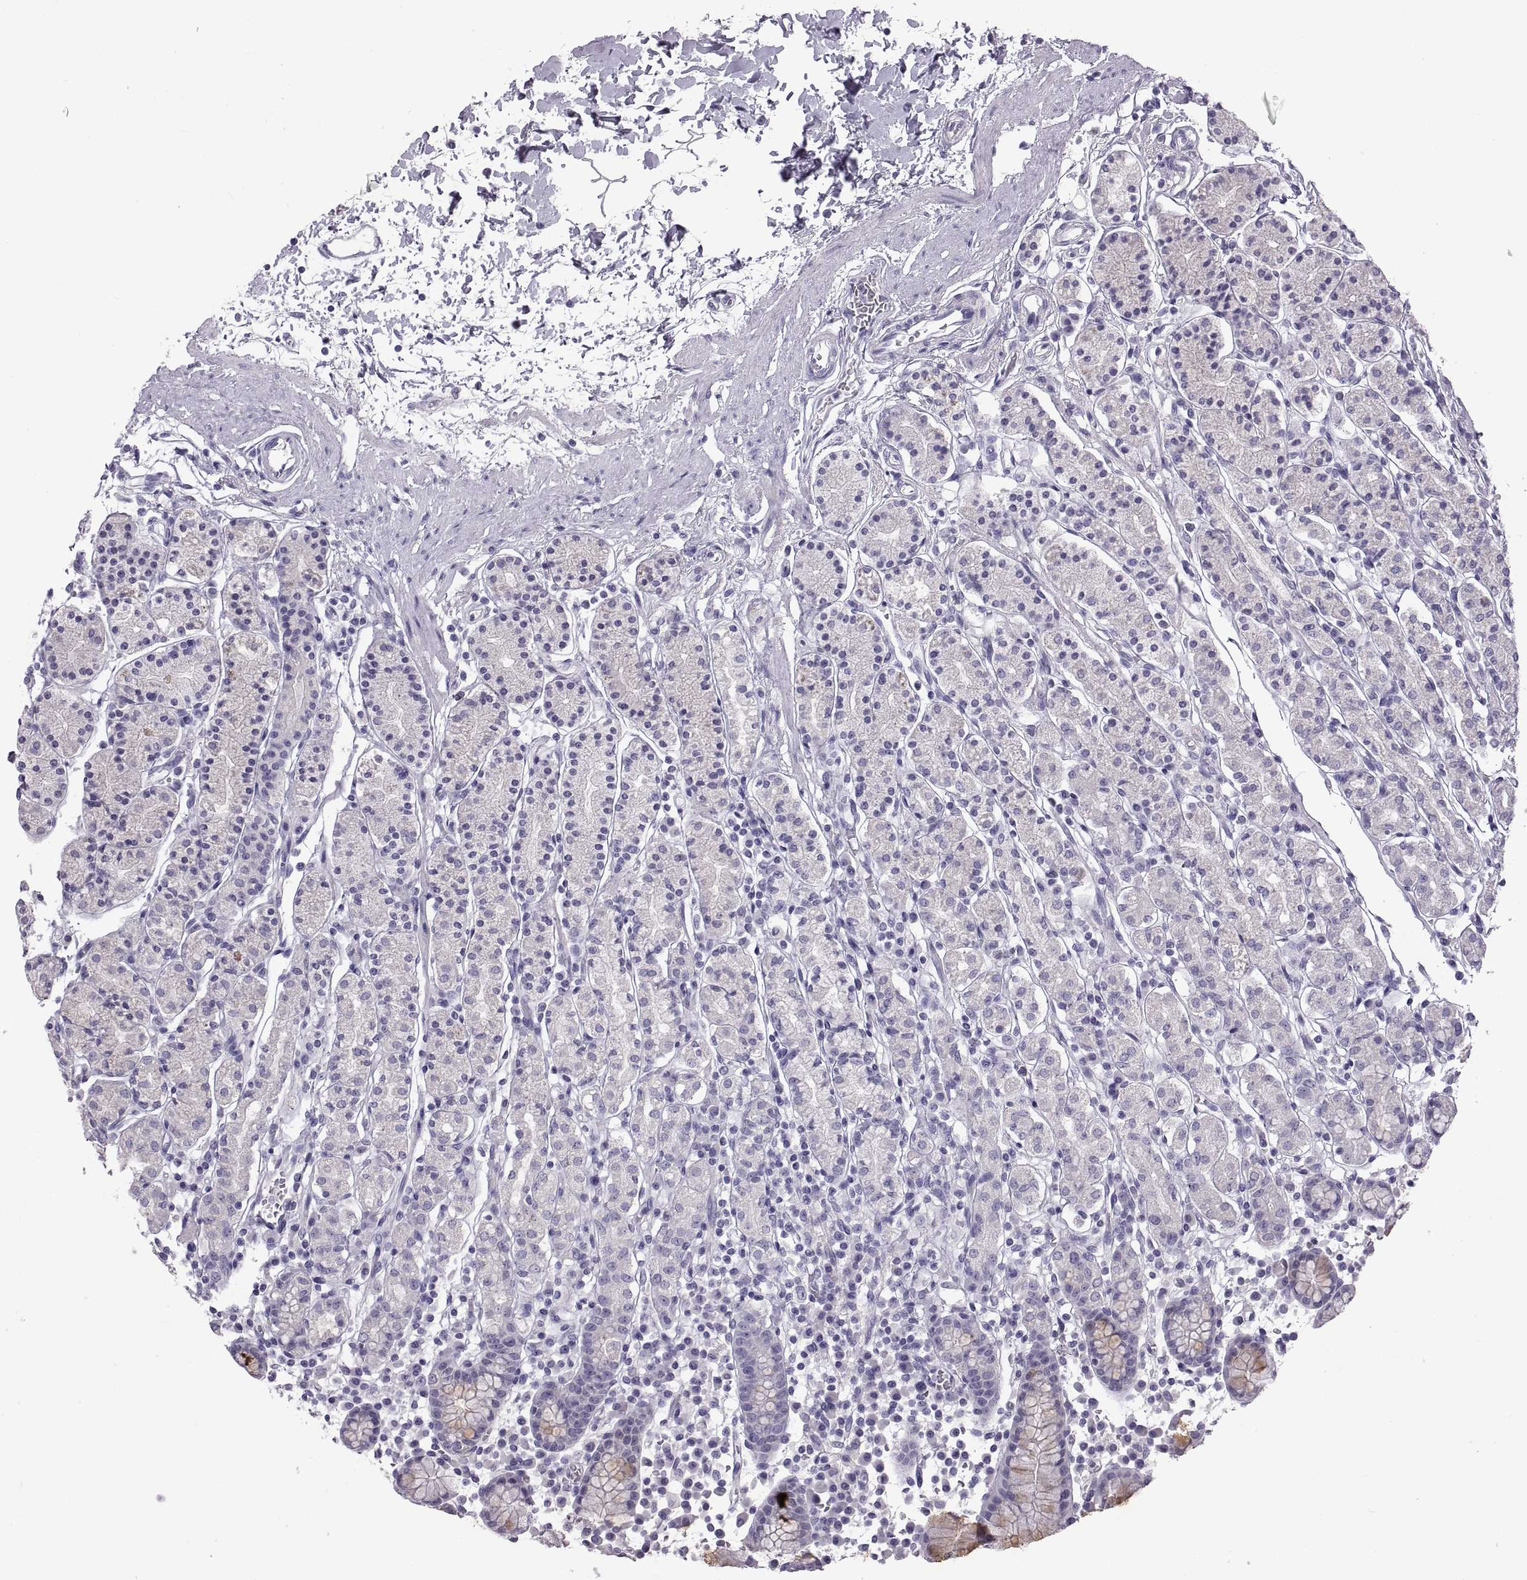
{"staining": {"intensity": "negative", "quantity": "none", "location": "none"}, "tissue": "stomach", "cell_type": "Glandular cells", "image_type": "normal", "snomed": [{"axis": "morphology", "description": "Normal tissue, NOS"}, {"axis": "topography", "description": "Stomach, upper"}, {"axis": "topography", "description": "Stomach"}], "caption": "IHC of unremarkable human stomach exhibits no staining in glandular cells.", "gene": "RDM1", "patient": {"sex": "male", "age": 62}}